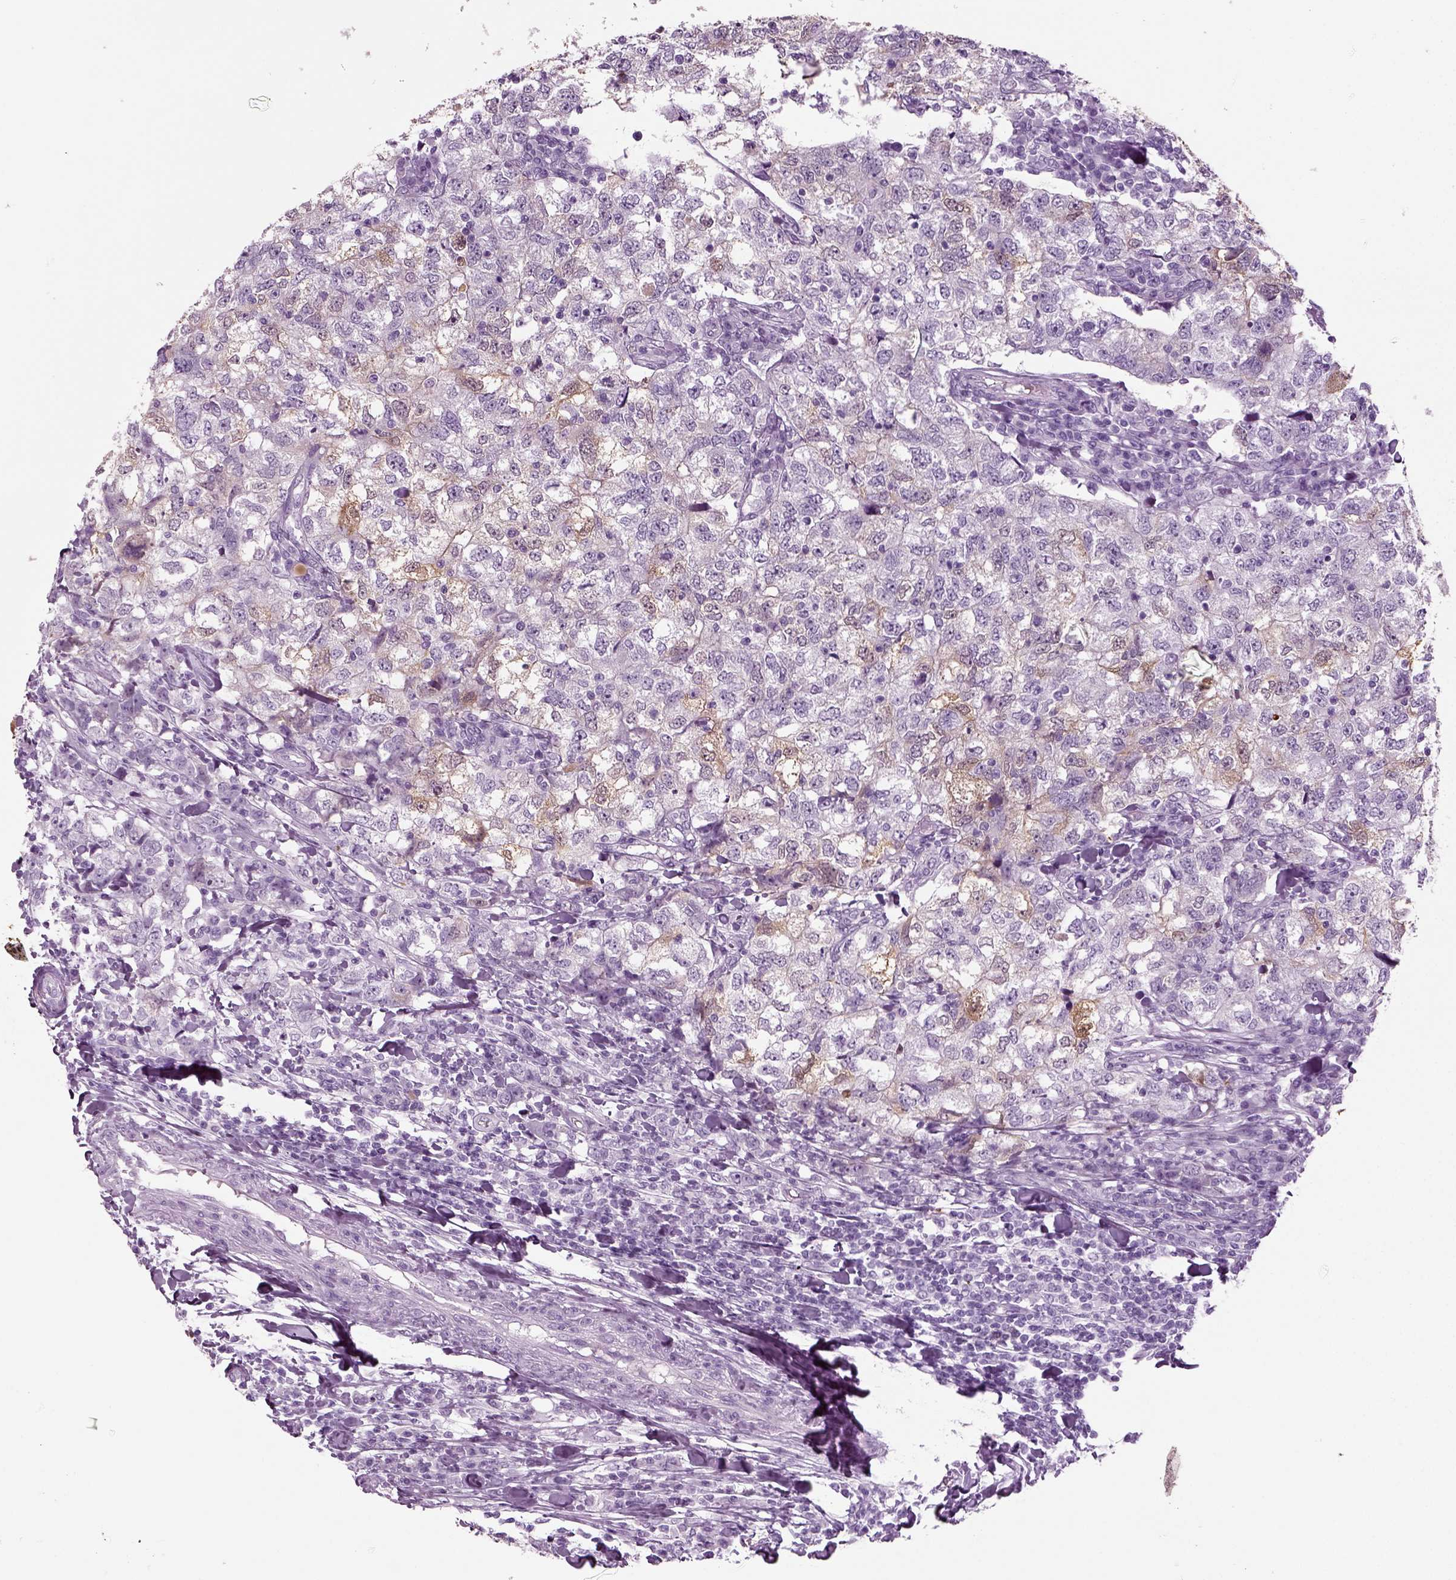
{"staining": {"intensity": "moderate", "quantity": "<25%", "location": "cytoplasmic/membranous"}, "tissue": "breast cancer", "cell_type": "Tumor cells", "image_type": "cancer", "snomed": [{"axis": "morphology", "description": "Duct carcinoma"}, {"axis": "topography", "description": "Breast"}], "caption": "Moderate cytoplasmic/membranous staining for a protein is appreciated in about <25% of tumor cells of intraductal carcinoma (breast) using IHC.", "gene": "CRABP1", "patient": {"sex": "female", "age": 30}}